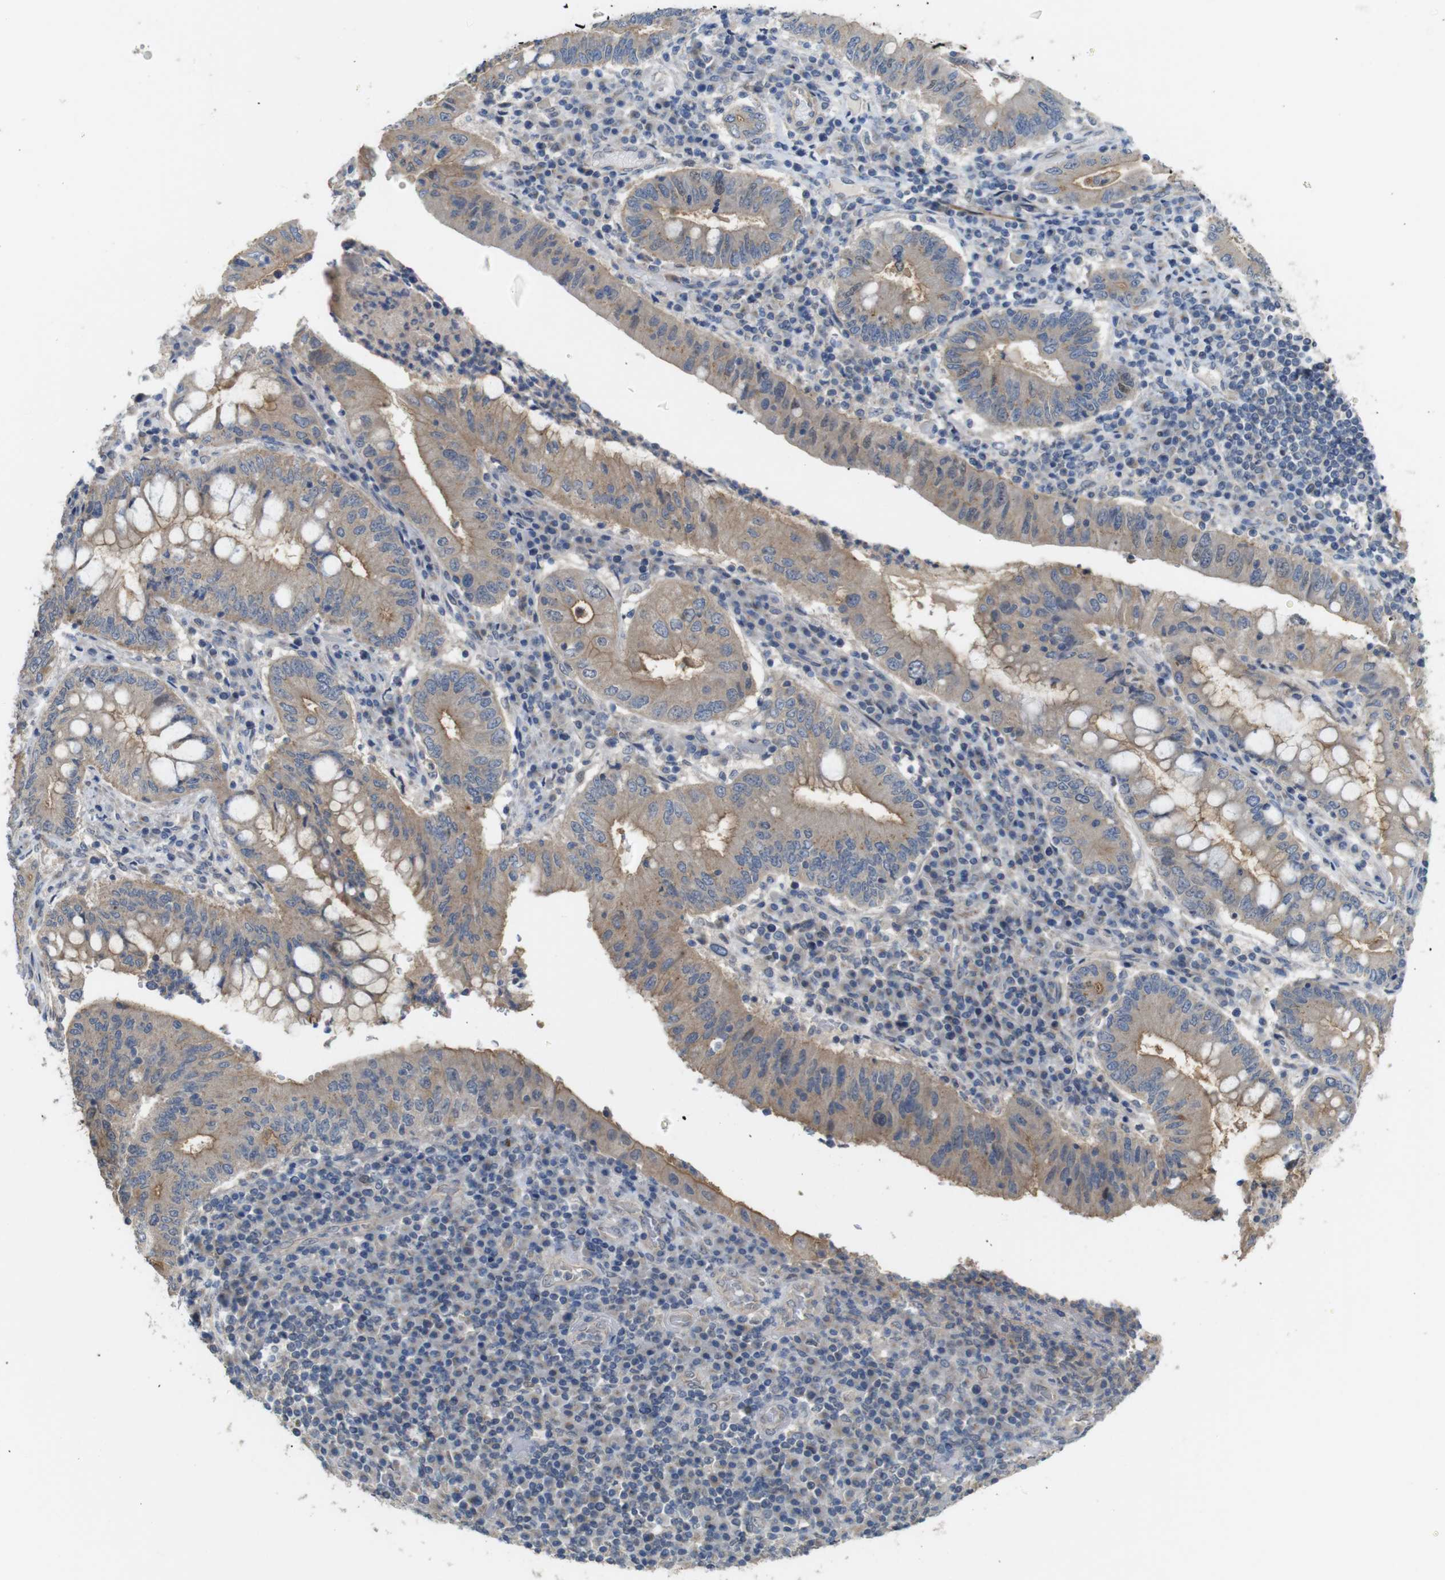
{"staining": {"intensity": "moderate", "quantity": "25%-75%", "location": "cytoplasmic/membranous"}, "tissue": "stomach cancer", "cell_type": "Tumor cells", "image_type": "cancer", "snomed": [{"axis": "morphology", "description": "Normal tissue, NOS"}, {"axis": "morphology", "description": "Adenocarcinoma, NOS"}, {"axis": "topography", "description": "Esophagus"}, {"axis": "topography", "description": "Stomach, upper"}, {"axis": "topography", "description": "Peripheral nerve tissue"}], "caption": "This is an image of immunohistochemistry (IHC) staining of stomach adenocarcinoma, which shows moderate staining in the cytoplasmic/membranous of tumor cells.", "gene": "CDC34", "patient": {"sex": "male", "age": 62}}